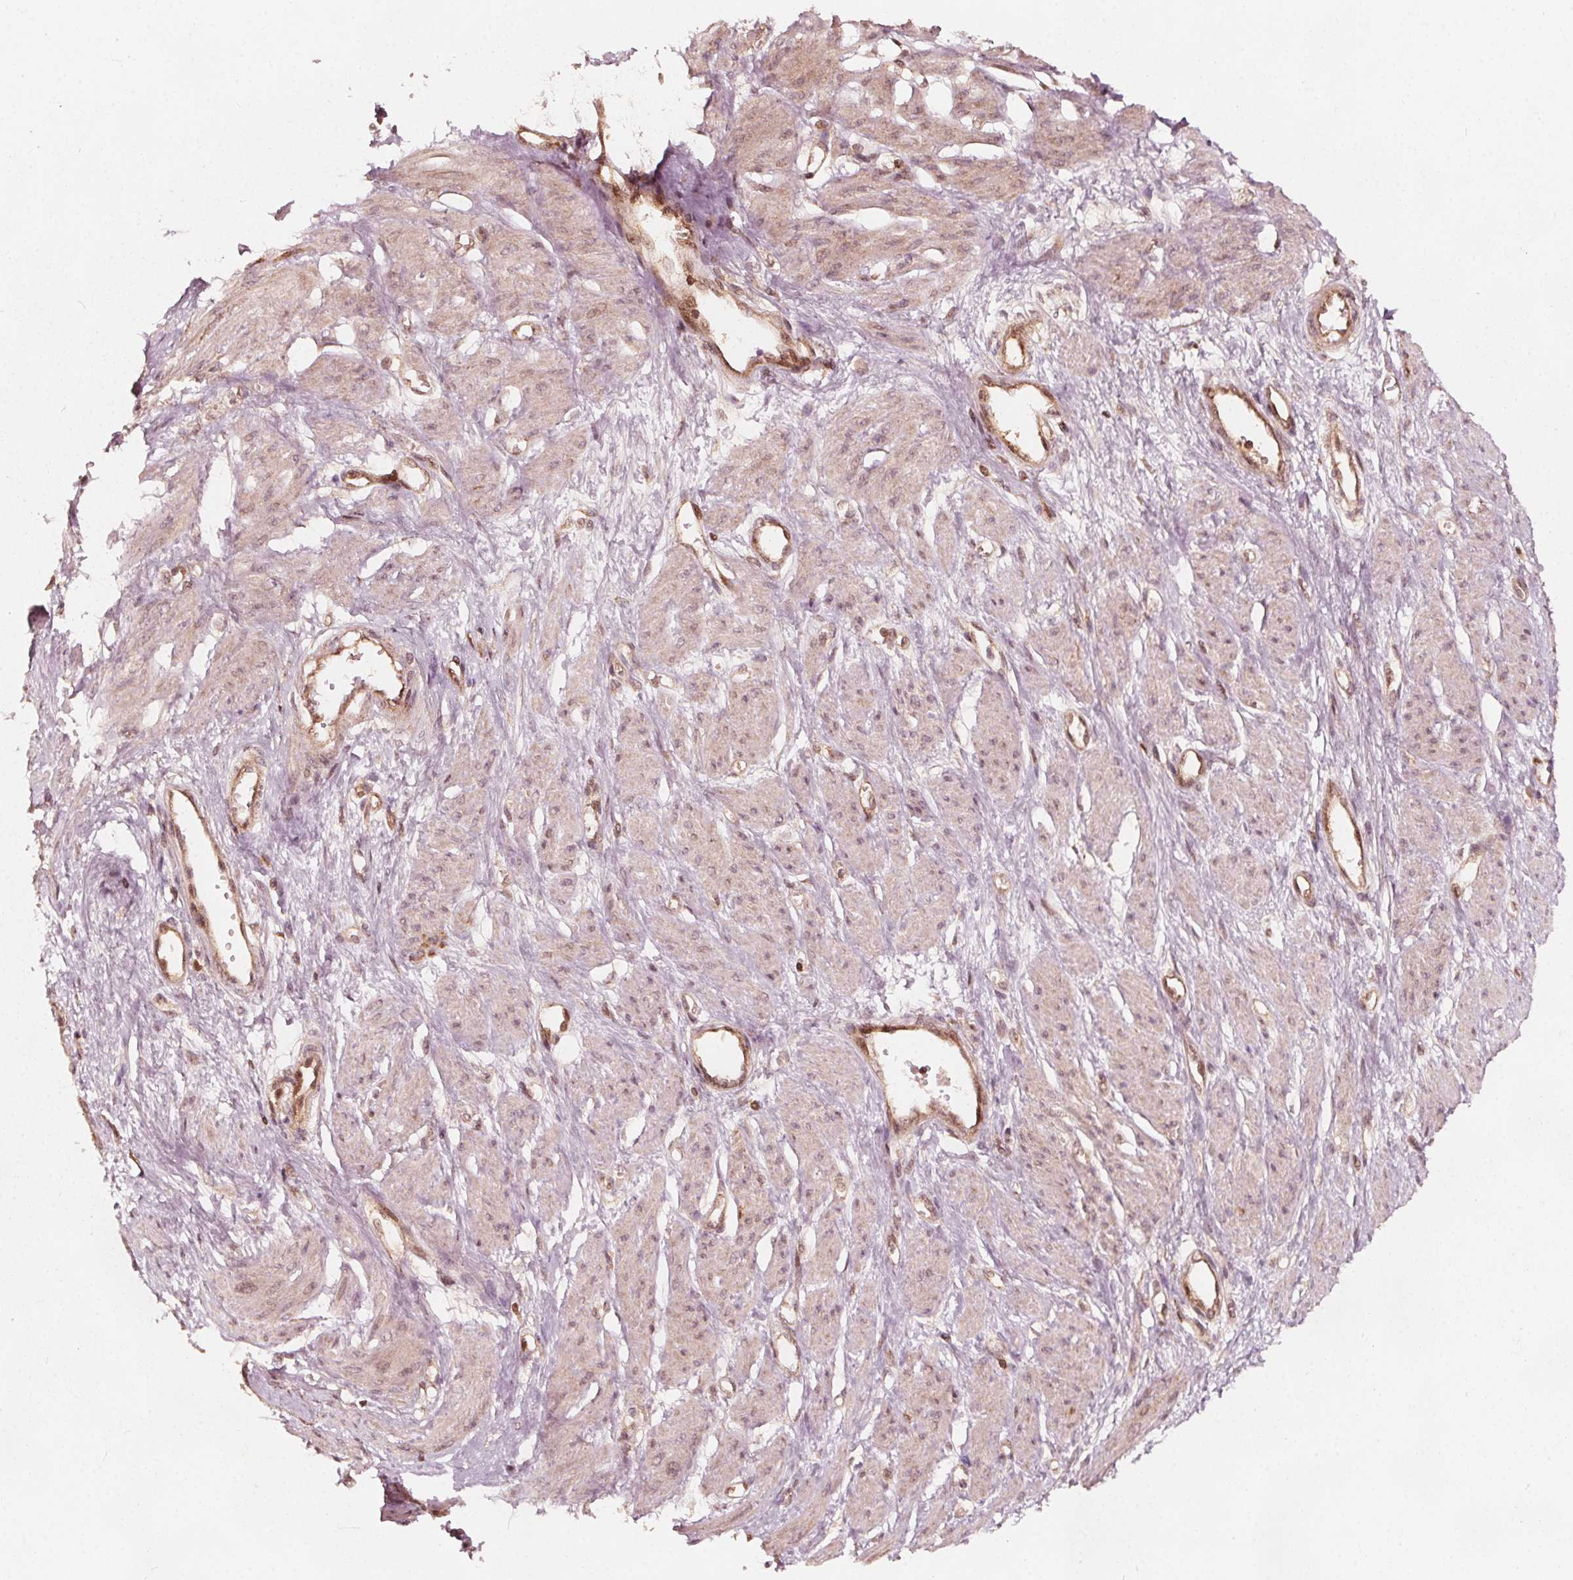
{"staining": {"intensity": "moderate", "quantity": ">75%", "location": "cytoplasmic/membranous,nuclear"}, "tissue": "smooth muscle", "cell_type": "Smooth muscle cells", "image_type": "normal", "snomed": [{"axis": "morphology", "description": "Normal tissue, NOS"}, {"axis": "topography", "description": "Smooth muscle"}, {"axis": "topography", "description": "Uterus"}], "caption": "Protein expression analysis of normal smooth muscle displays moderate cytoplasmic/membranous,nuclear positivity in about >75% of smooth muscle cells.", "gene": "AIP", "patient": {"sex": "female", "age": 39}}